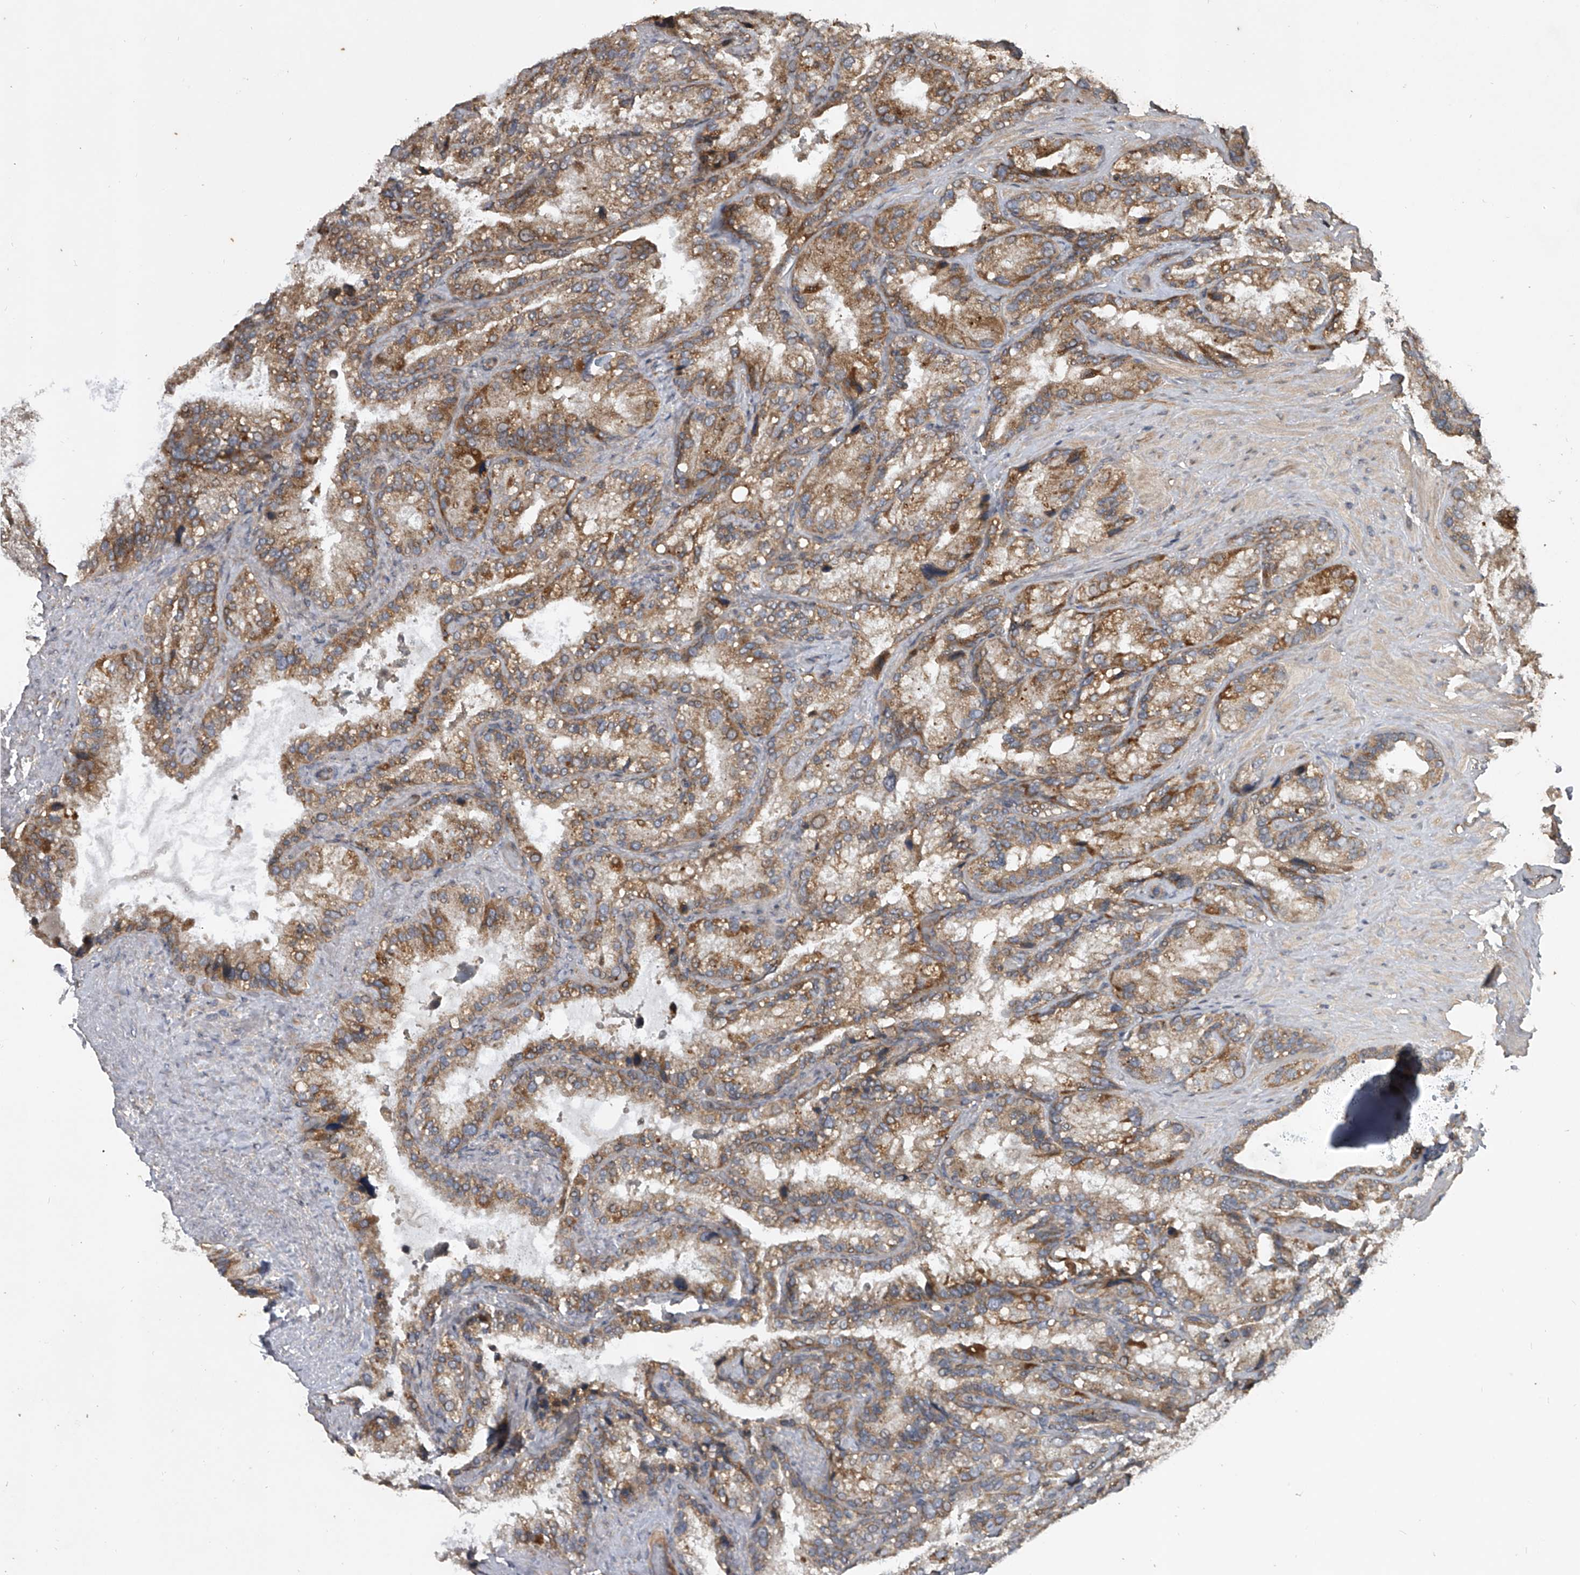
{"staining": {"intensity": "moderate", "quantity": ">75%", "location": "cytoplasmic/membranous"}, "tissue": "seminal vesicle", "cell_type": "Glandular cells", "image_type": "normal", "snomed": [{"axis": "morphology", "description": "Normal tissue, NOS"}, {"axis": "topography", "description": "Prostate"}, {"axis": "topography", "description": "Seminal veicle"}], "caption": "The immunohistochemical stain shows moderate cytoplasmic/membranous positivity in glandular cells of normal seminal vesicle.", "gene": "NFS1", "patient": {"sex": "male", "age": 68}}